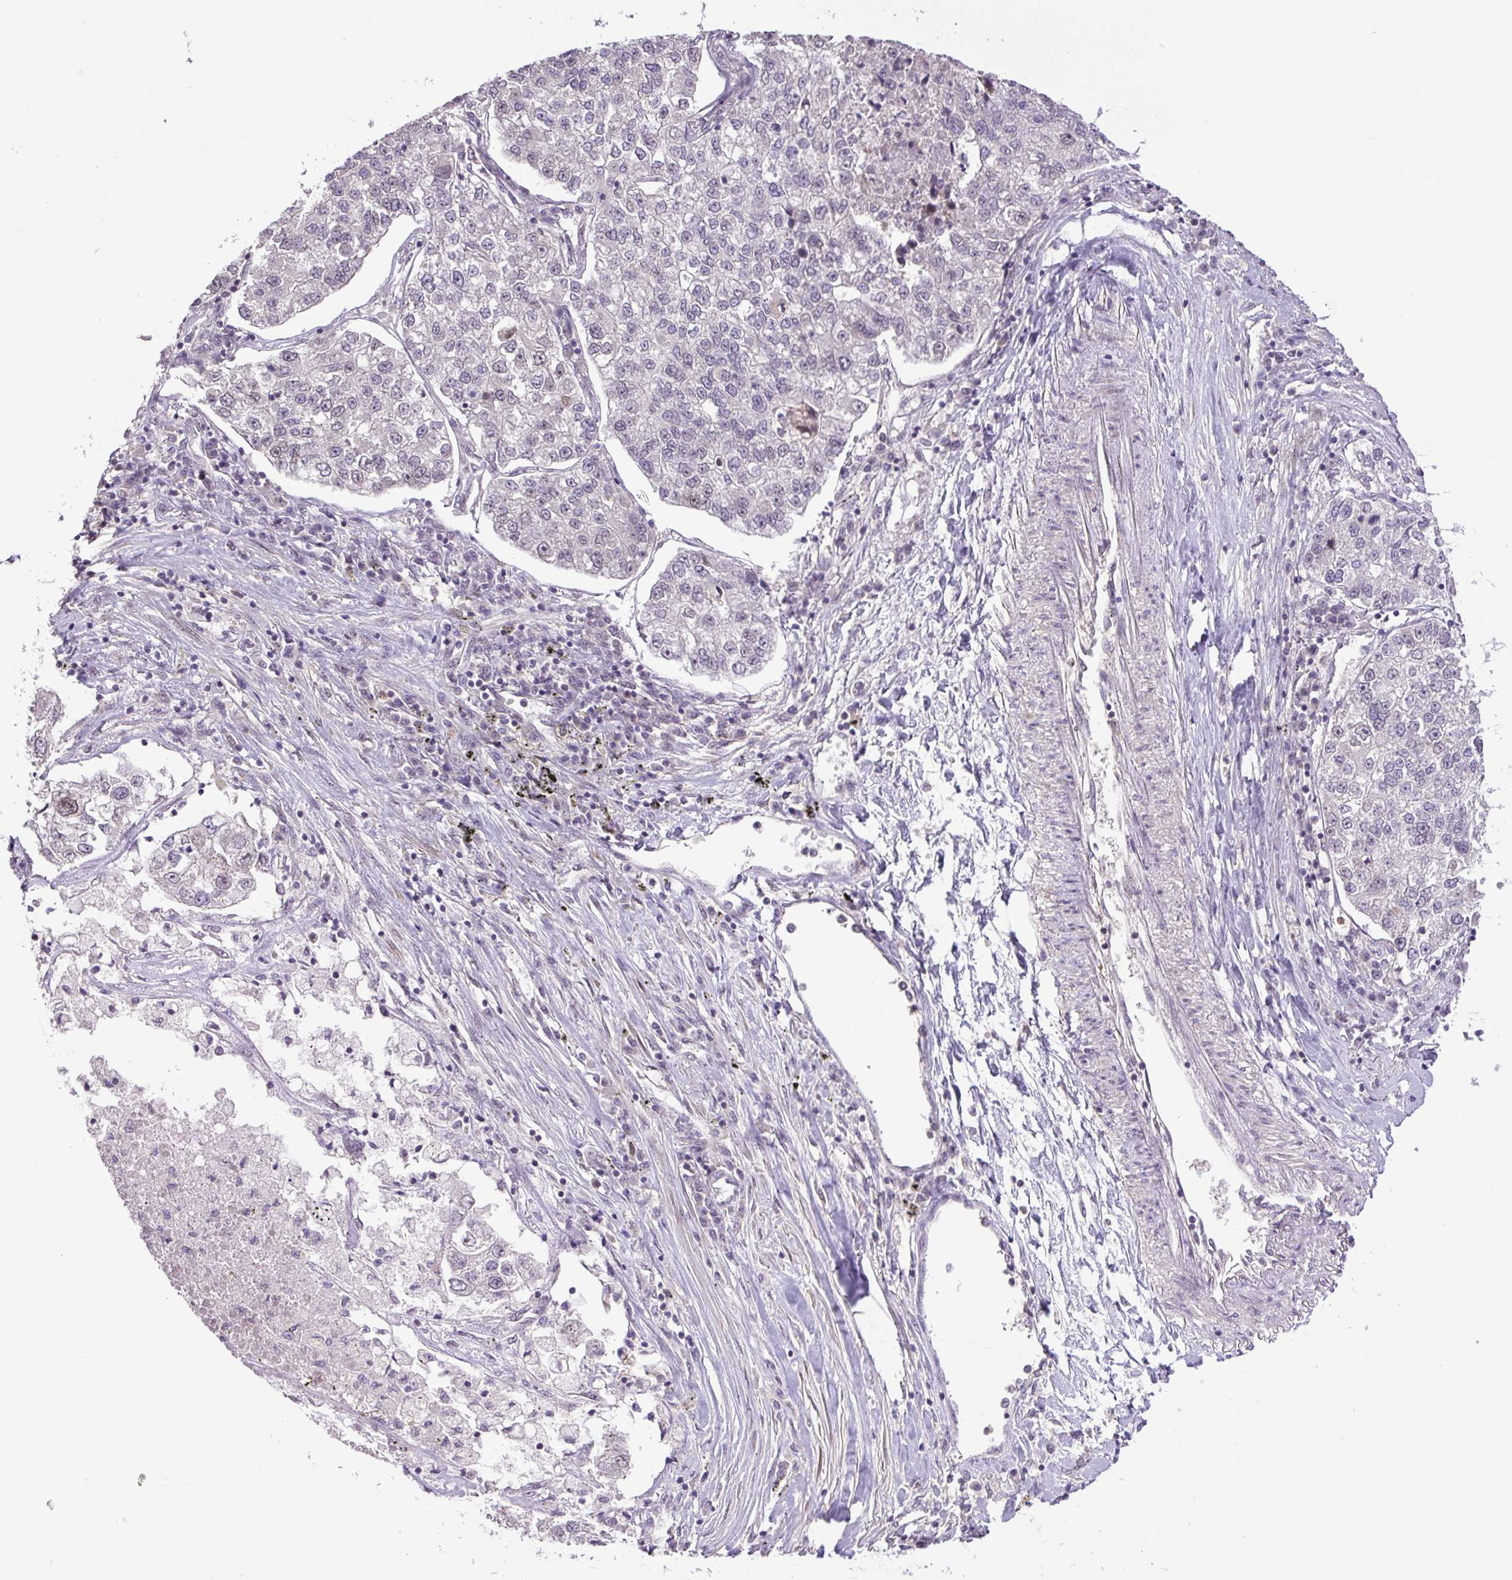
{"staining": {"intensity": "negative", "quantity": "none", "location": "none"}, "tissue": "lung cancer", "cell_type": "Tumor cells", "image_type": "cancer", "snomed": [{"axis": "morphology", "description": "Adenocarcinoma, NOS"}, {"axis": "topography", "description": "Lung"}], "caption": "Lung adenocarcinoma was stained to show a protein in brown. There is no significant expression in tumor cells.", "gene": "KPNA1", "patient": {"sex": "male", "age": 49}}